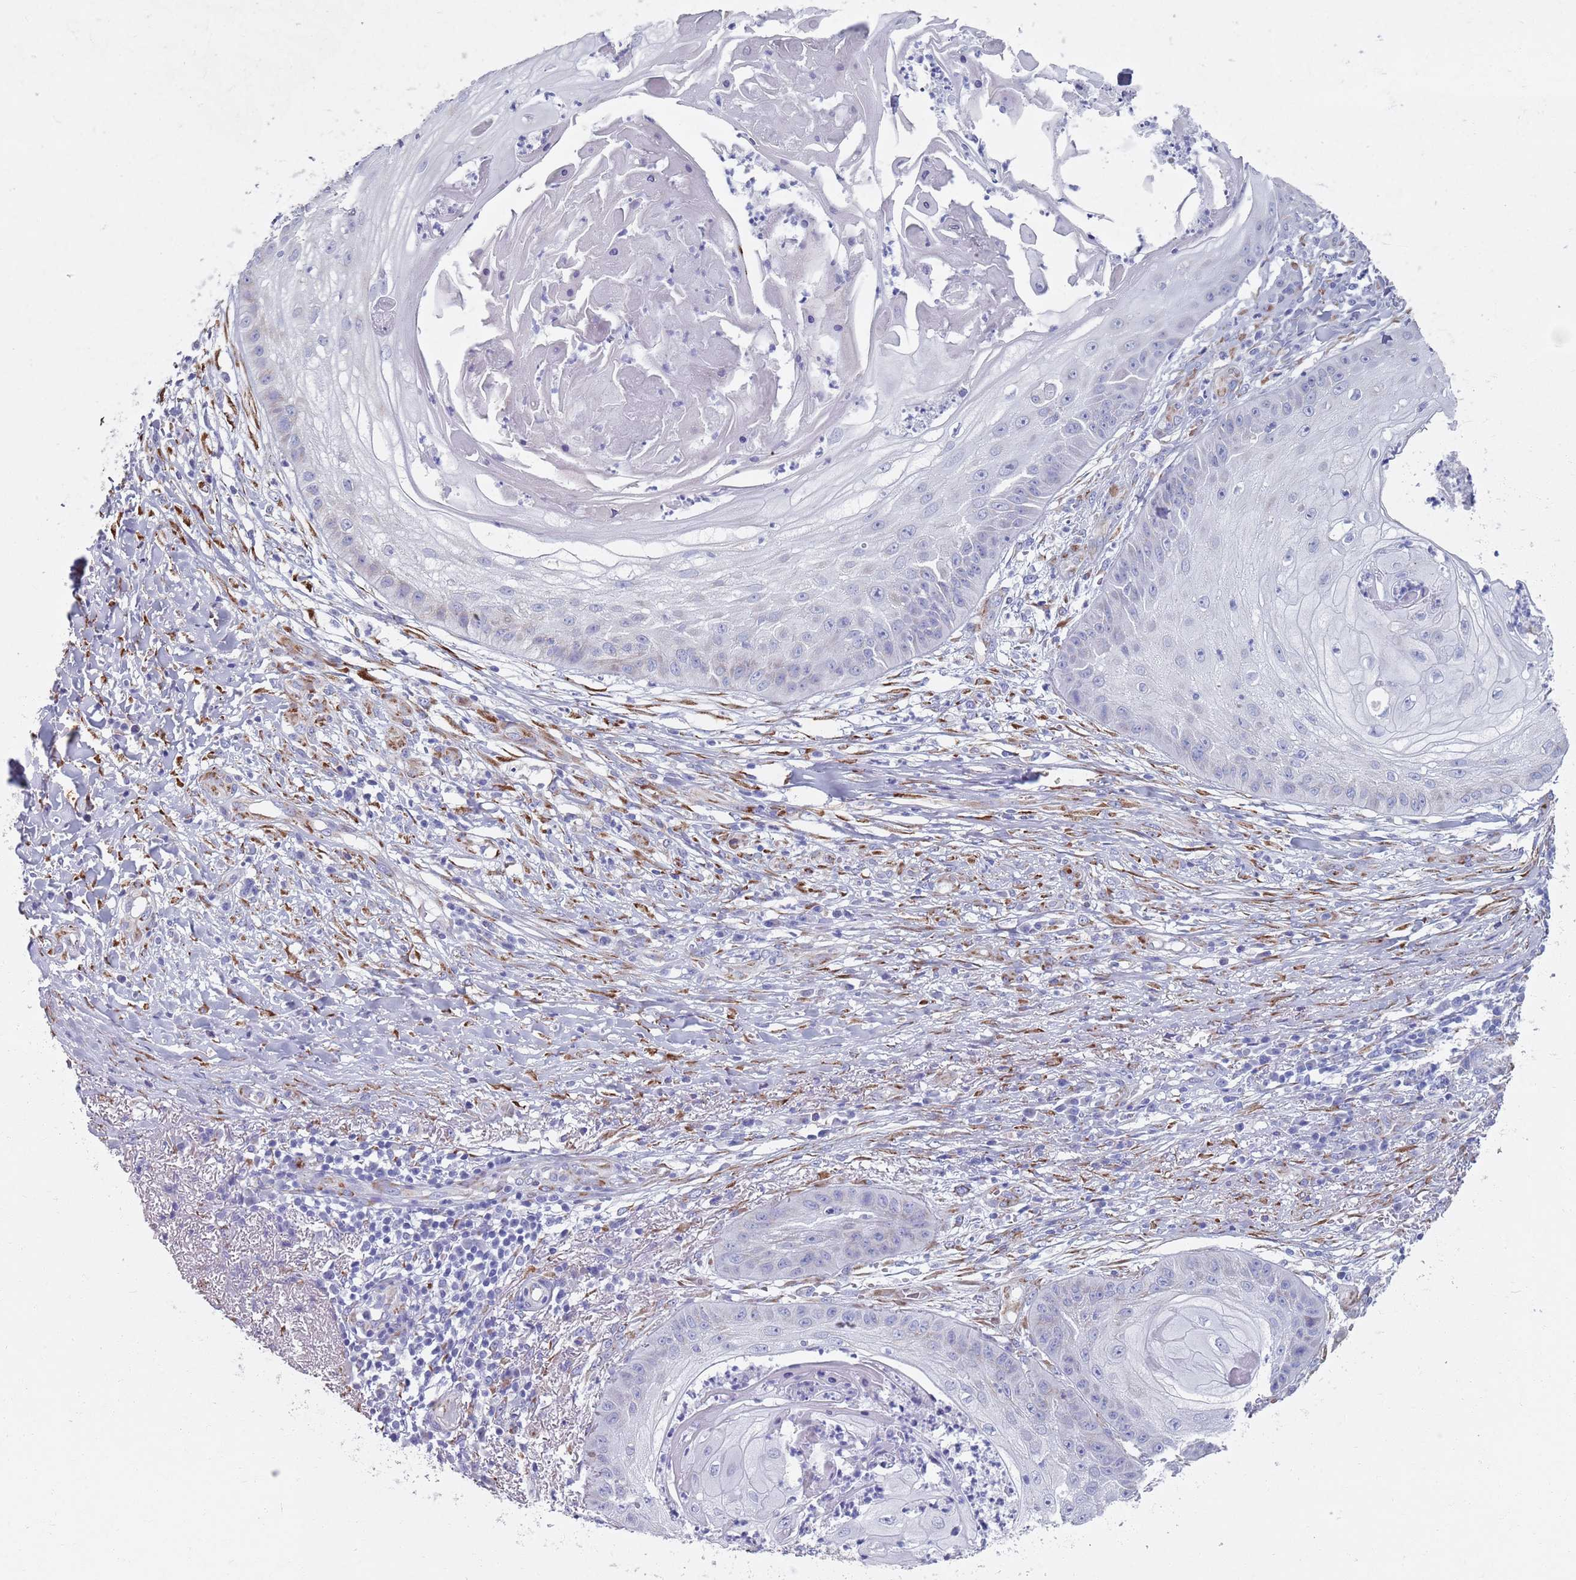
{"staining": {"intensity": "negative", "quantity": "none", "location": "none"}, "tissue": "skin cancer", "cell_type": "Tumor cells", "image_type": "cancer", "snomed": [{"axis": "morphology", "description": "Squamous cell carcinoma, NOS"}, {"axis": "topography", "description": "Skin"}], "caption": "Tumor cells are negative for brown protein staining in skin squamous cell carcinoma.", "gene": "PLOD1", "patient": {"sex": "male", "age": 70}}